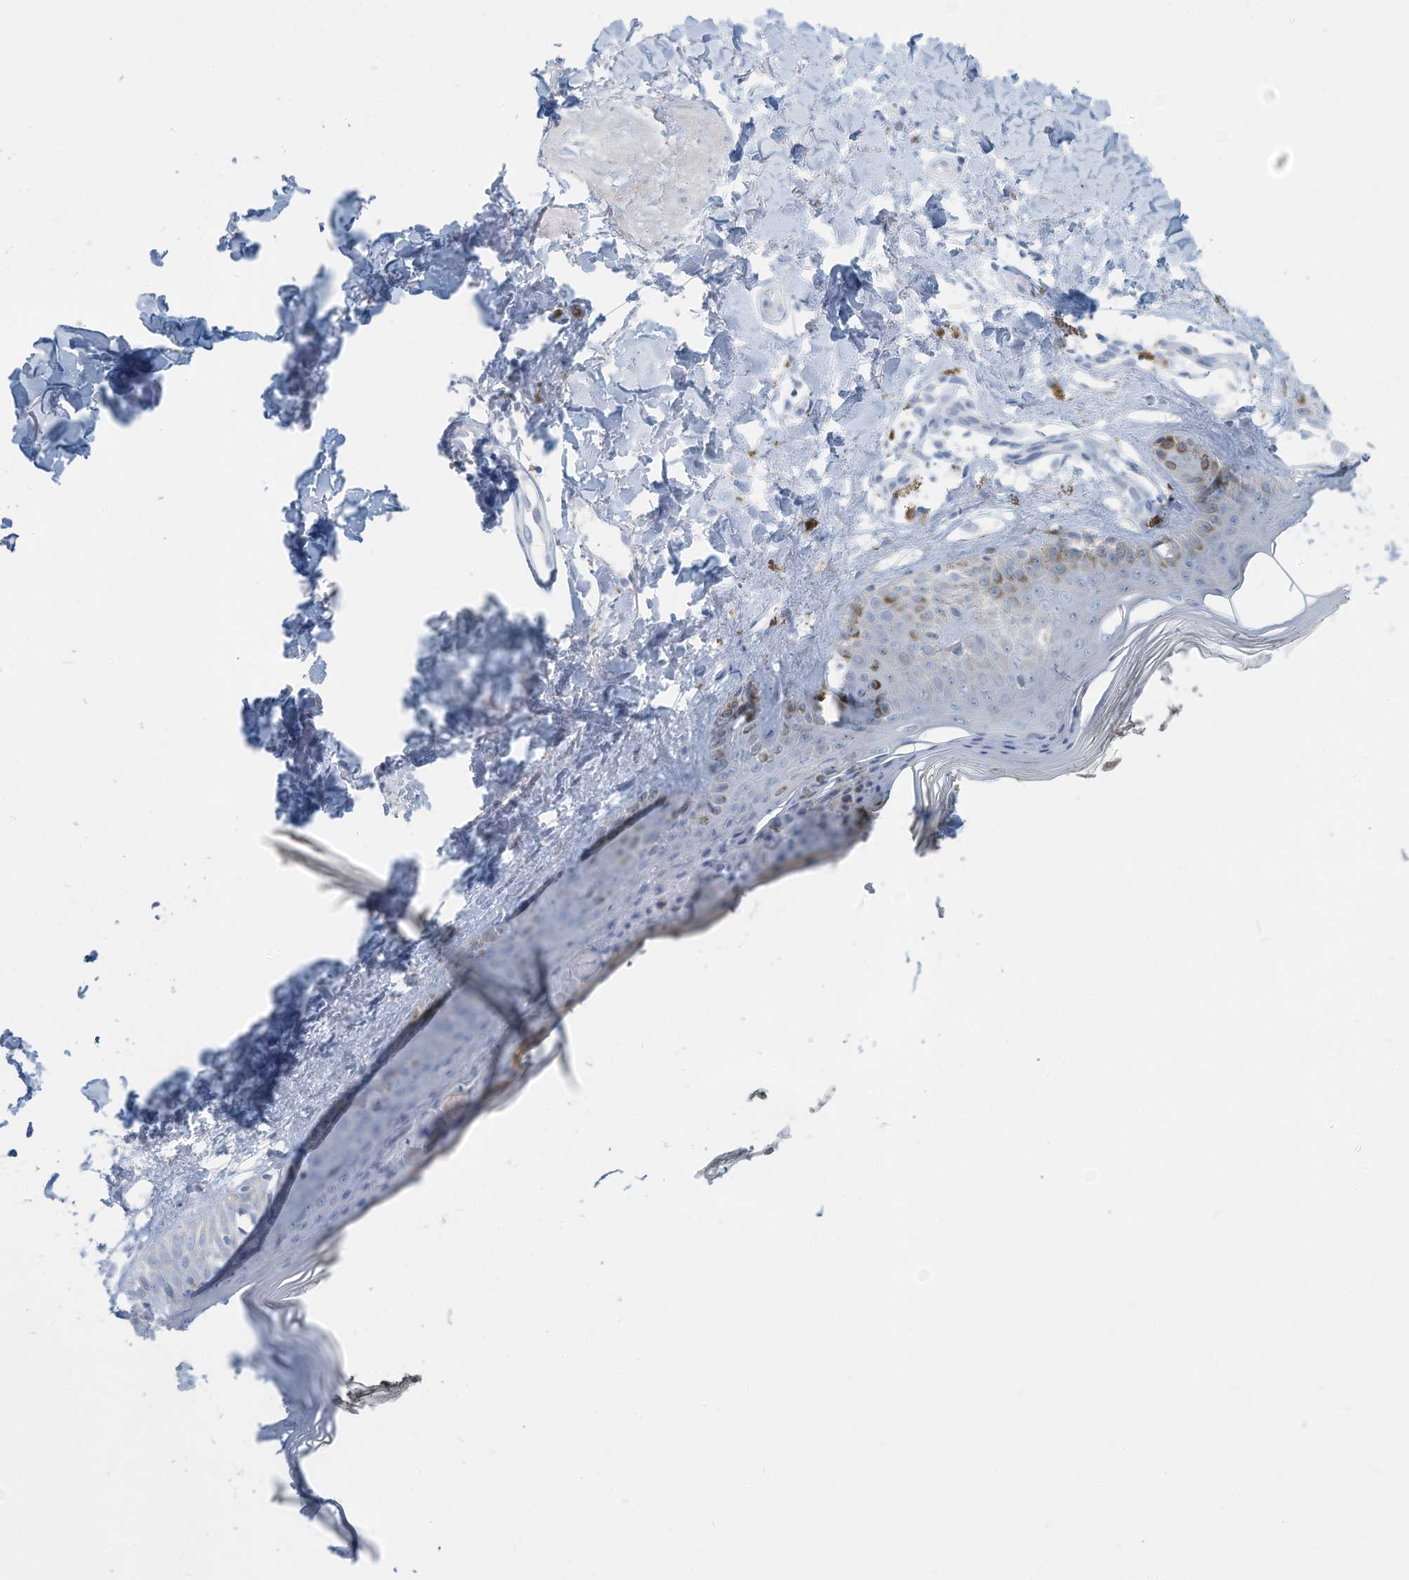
{"staining": {"intensity": "negative", "quantity": "none", "location": "none"}, "tissue": "skin", "cell_type": "Fibroblasts", "image_type": "normal", "snomed": [{"axis": "morphology", "description": "Normal tissue, NOS"}, {"axis": "topography", "description": "Skin"}], "caption": "Immunohistochemistry histopathology image of unremarkable skin: human skin stained with DAB (3,3'-diaminobenzidine) exhibits no significant protein staining in fibroblasts. The staining was performed using DAB to visualize the protein expression in brown, while the nuclei were stained in blue with hematoxylin (Magnification: 20x).", "gene": "ERI2", "patient": {"sex": "female", "age": 64}}